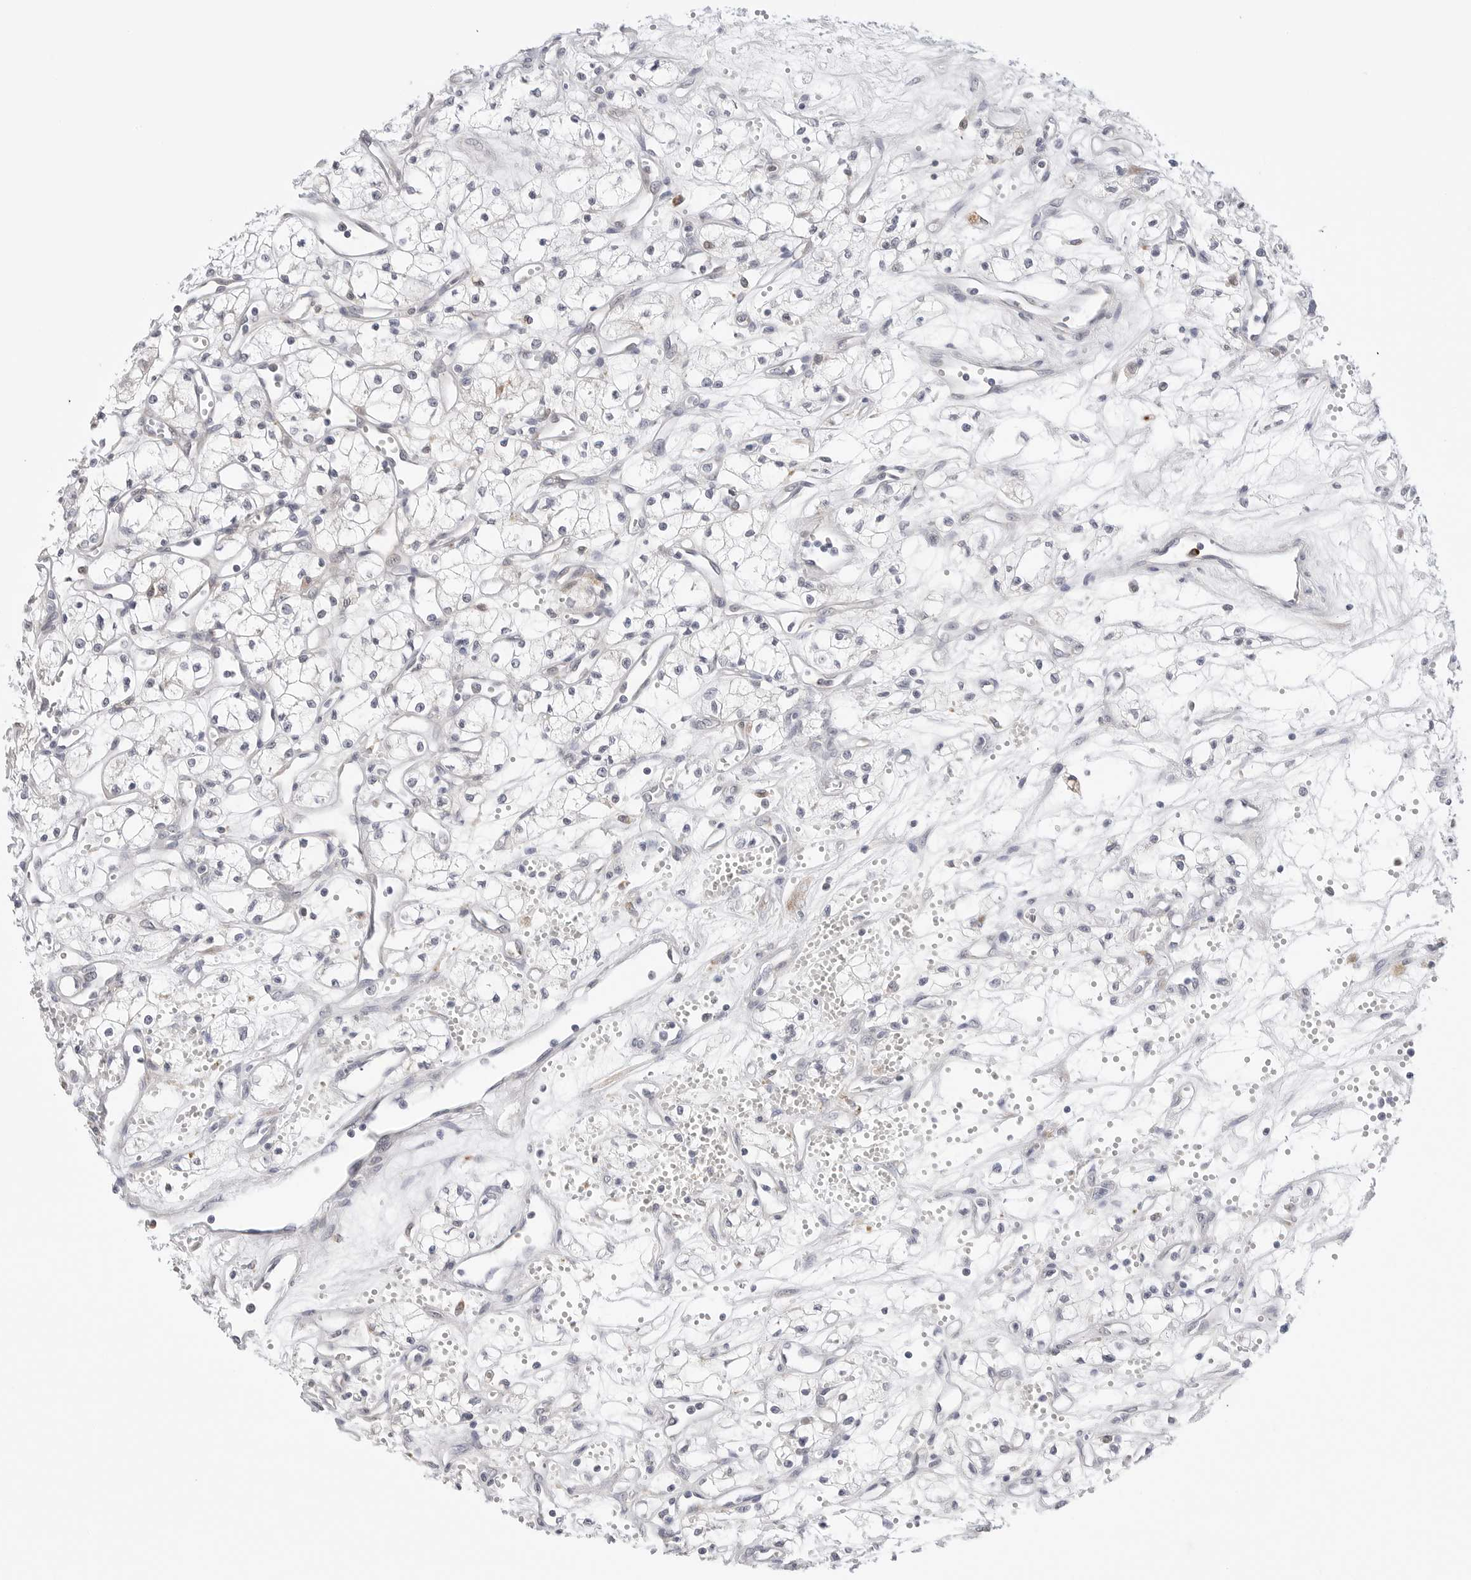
{"staining": {"intensity": "negative", "quantity": "none", "location": "none"}, "tissue": "renal cancer", "cell_type": "Tumor cells", "image_type": "cancer", "snomed": [{"axis": "morphology", "description": "Adenocarcinoma, NOS"}, {"axis": "topography", "description": "Kidney"}], "caption": "Photomicrograph shows no protein staining in tumor cells of adenocarcinoma (renal) tissue.", "gene": "RPN1", "patient": {"sex": "male", "age": 59}}